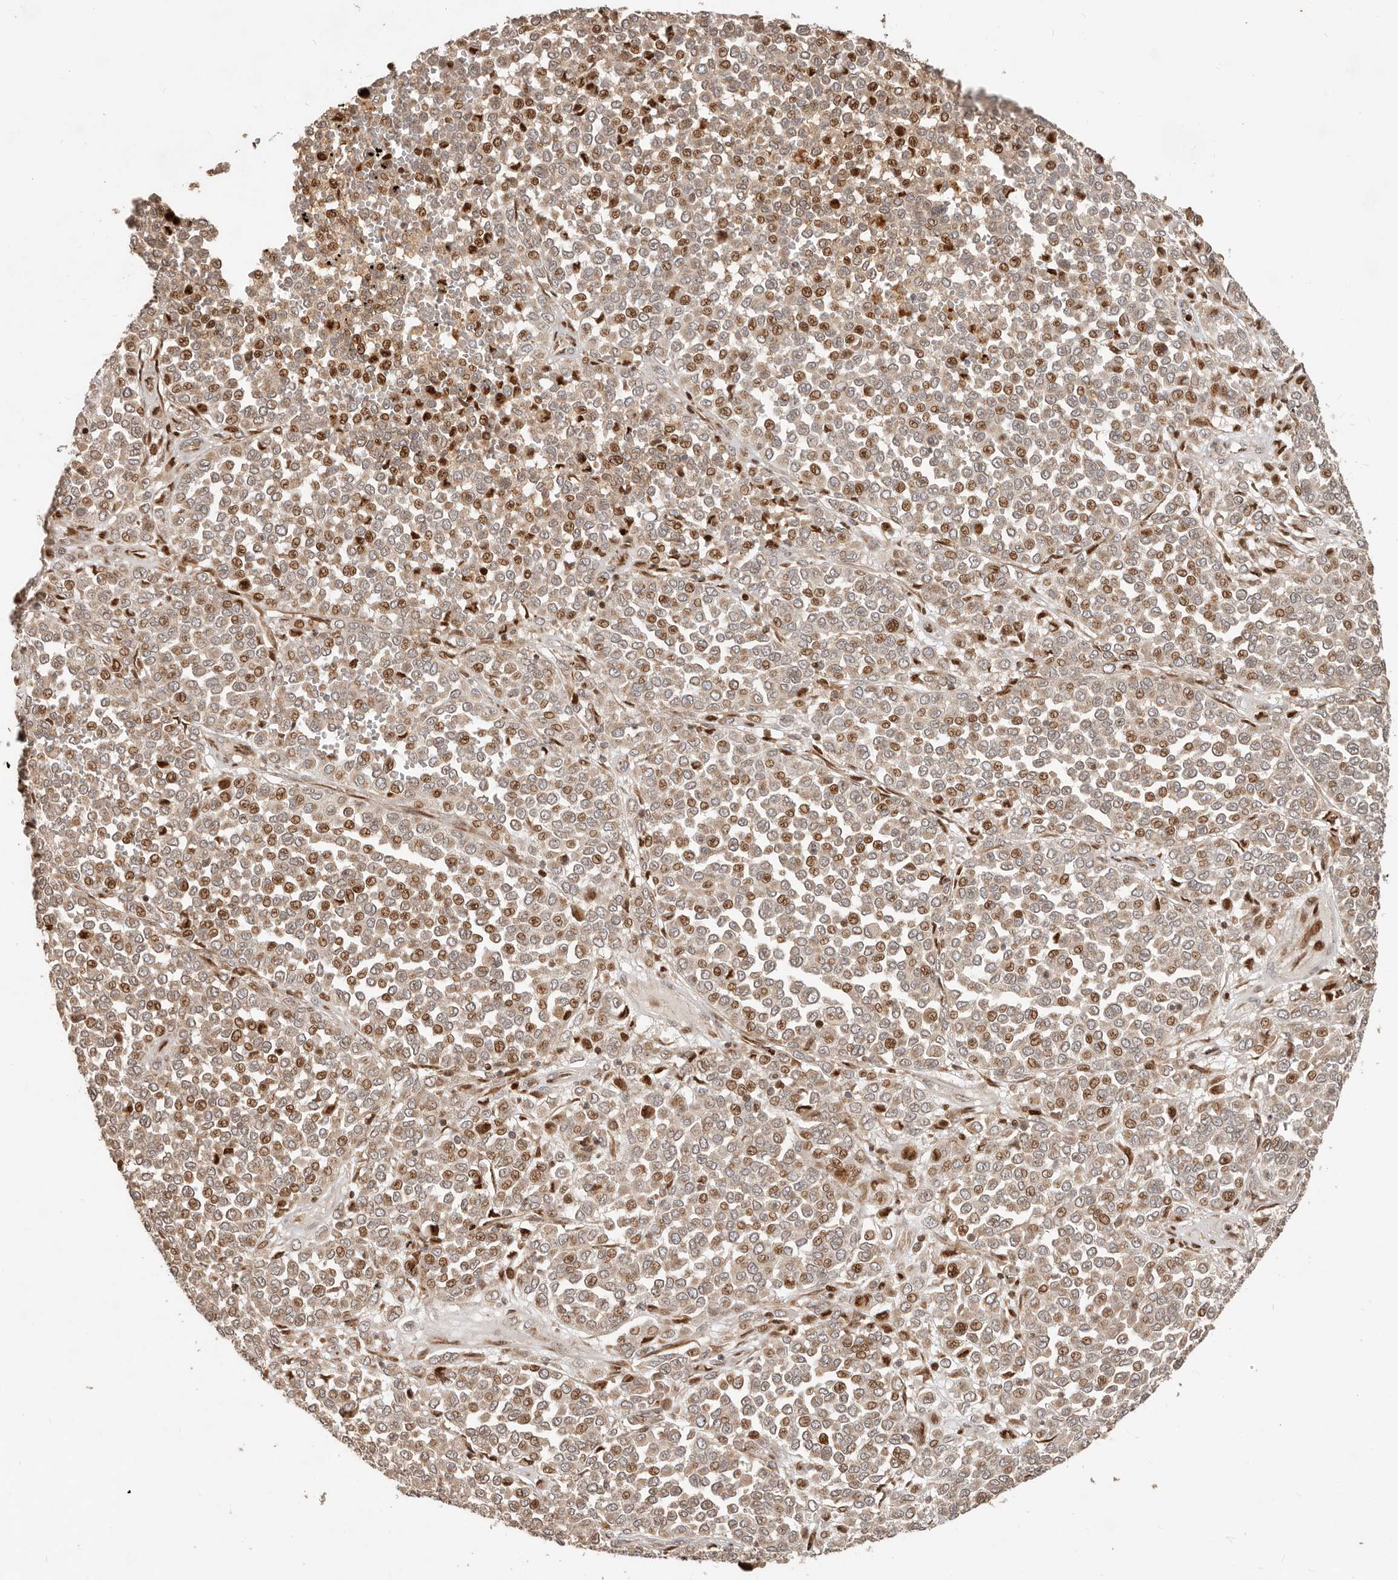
{"staining": {"intensity": "moderate", "quantity": "25%-75%", "location": "cytoplasmic/membranous,nuclear"}, "tissue": "melanoma", "cell_type": "Tumor cells", "image_type": "cancer", "snomed": [{"axis": "morphology", "description": "Malignant melanoma, Metastatic site"}, {"axis": "topography", "description": "Pancreas"}], "caption": "Immunohistochemical staining of melanoma displays medium levels of moderate cytoplasmic/membranous and nuclear protein staining in approximately 25%-75% of tumor cells.", "gene": "TRIM4", "patient": {"sex": "female", "age": 30}}